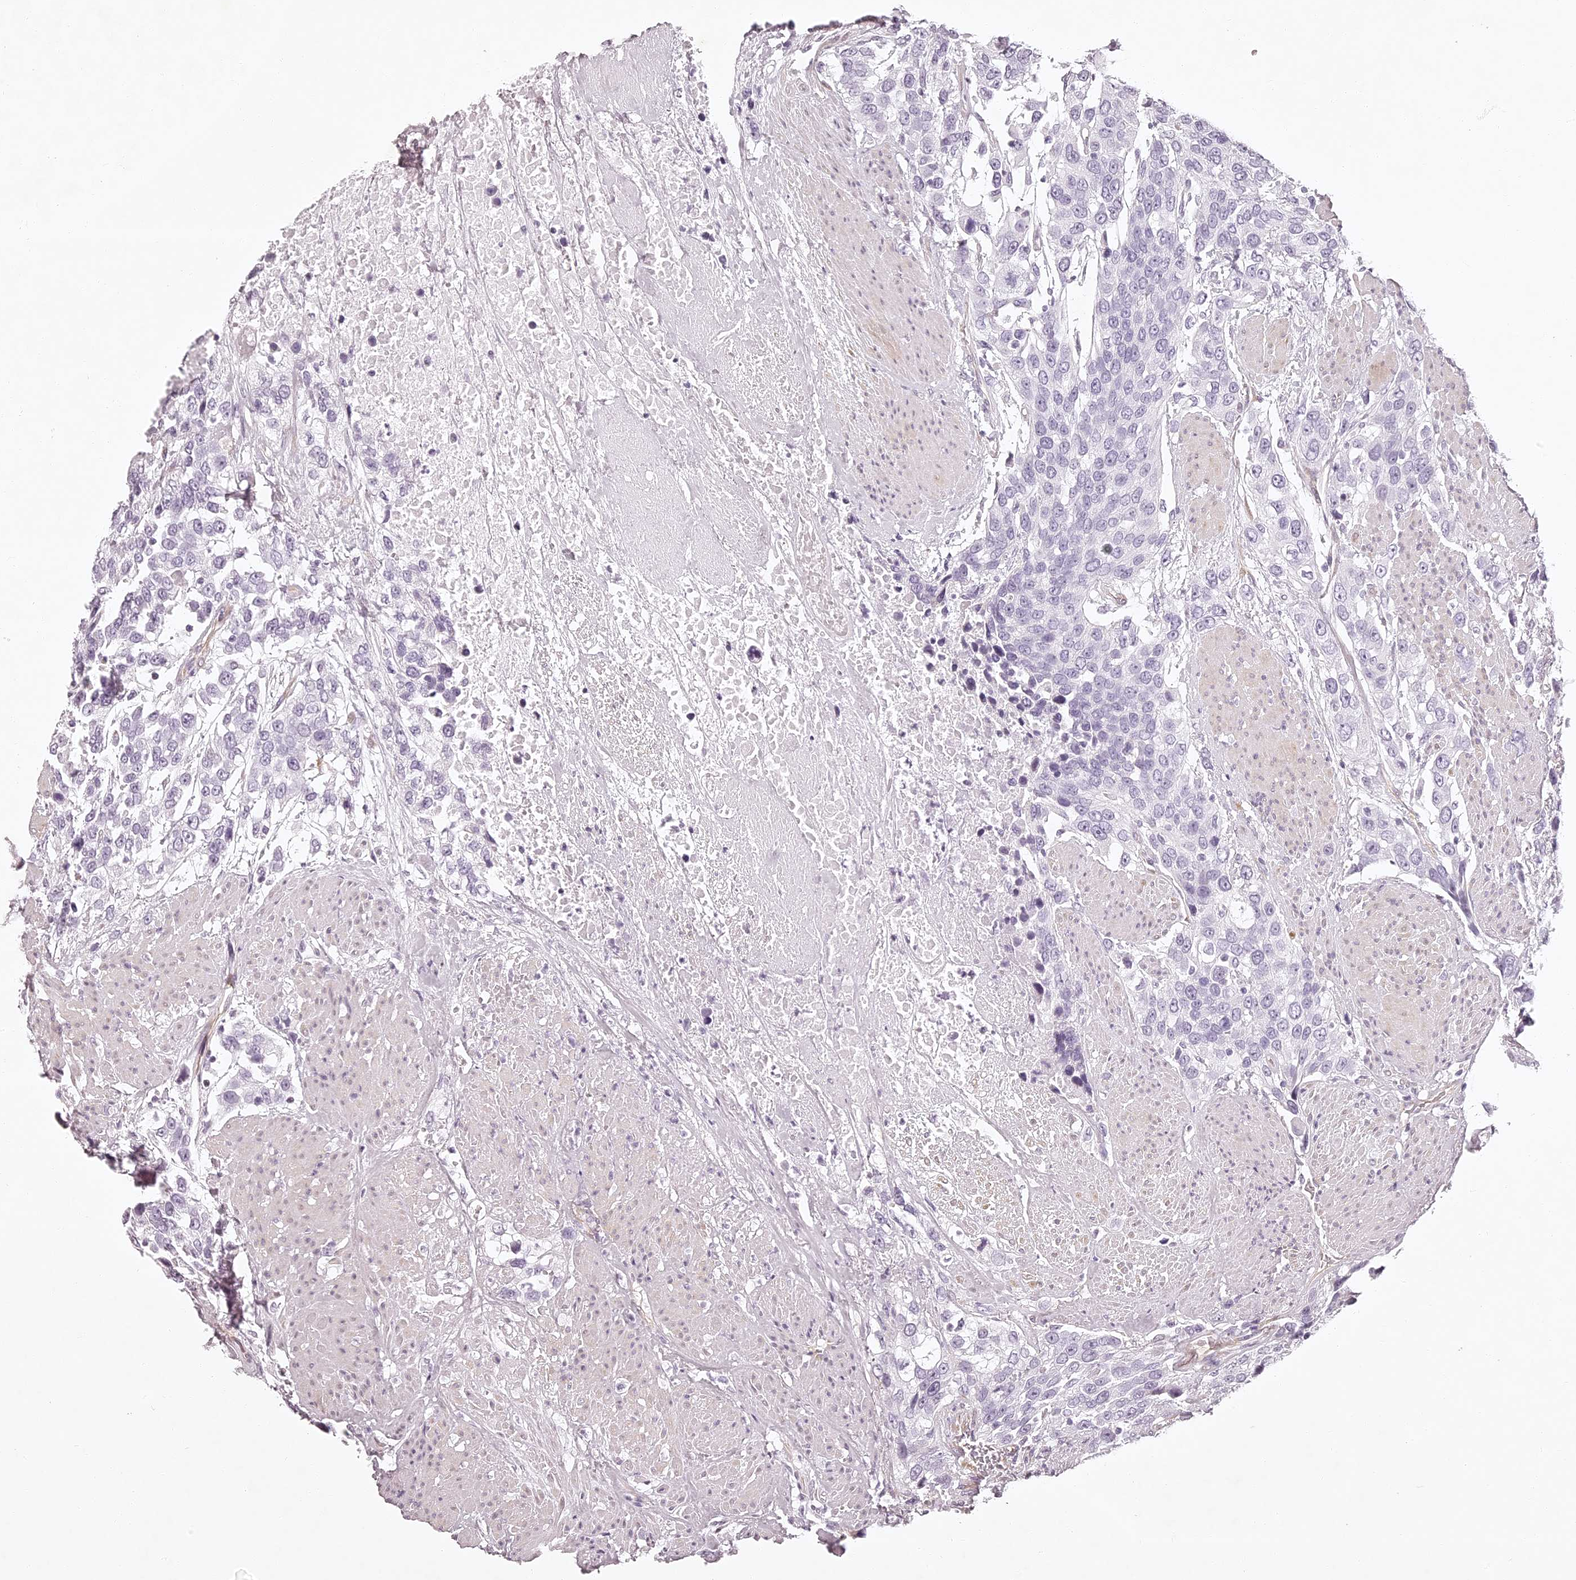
{"staining": {"intensity": "negative", "quantity": "none", "location": "none"}, "tissue": "urothelial cancer", "cell_type": "Tumor cells", "image_type": "cancer", "snomed": [{"axis": "morphology", "description": "Urothelial carcinoma, High grade"}, {"axis": "topography", "description": "Urinary bladder"}], "caption": "DAB immunohistochemical staining of human urothelial carcinoma (high-grade) reveals no significant expression in tumor cells.", "gene": "ELAPOR1", "patient": {"sex": "female", "age": 80}}